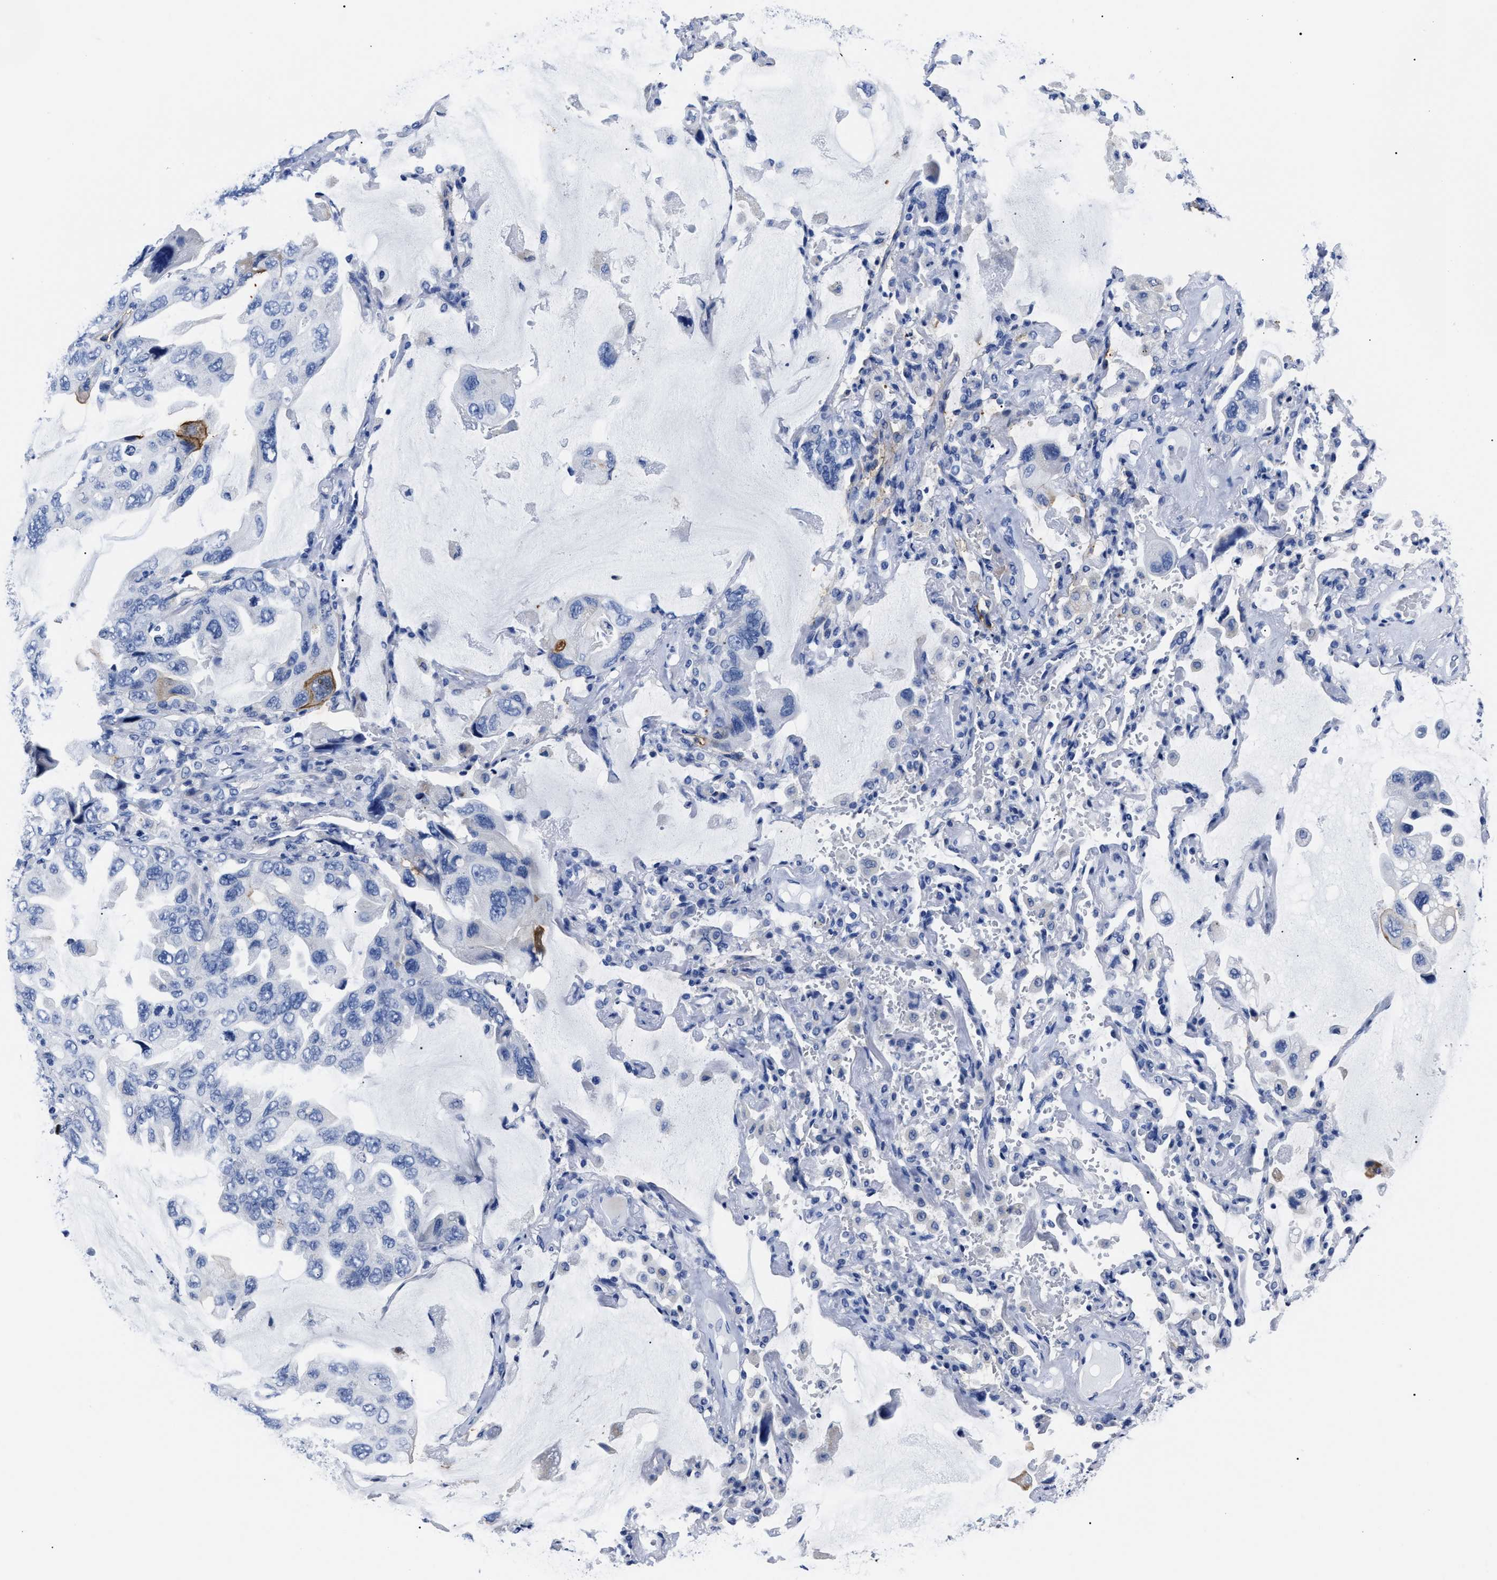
{"staining": {"intensity": "moderate", "quantity": "<25%", "location": "cytoplasmic/membranous"}, "tissue": "lung cancer", "cell_type": "Tumor cells", "image_type": "cancer", "snomed": [{"axis": "morphology", "description": "Squamous cell carcinoma, NOS"}, {"axis": "topography", "description": "Lung"}], "caption": "Protein expression by immunohistochemistry (IHC) exhibits moderate cytoplasmic/membranous positivity in about <25% of tumor cells in lung cancer. (Stains: DAB (3,3'-diaminobenzidine) in brown, nuclei in blue, Microscopy: brightfield microscopy at high magnification).", "gene": "ALPG", "patient": {"sex": "female", "age": 73}}